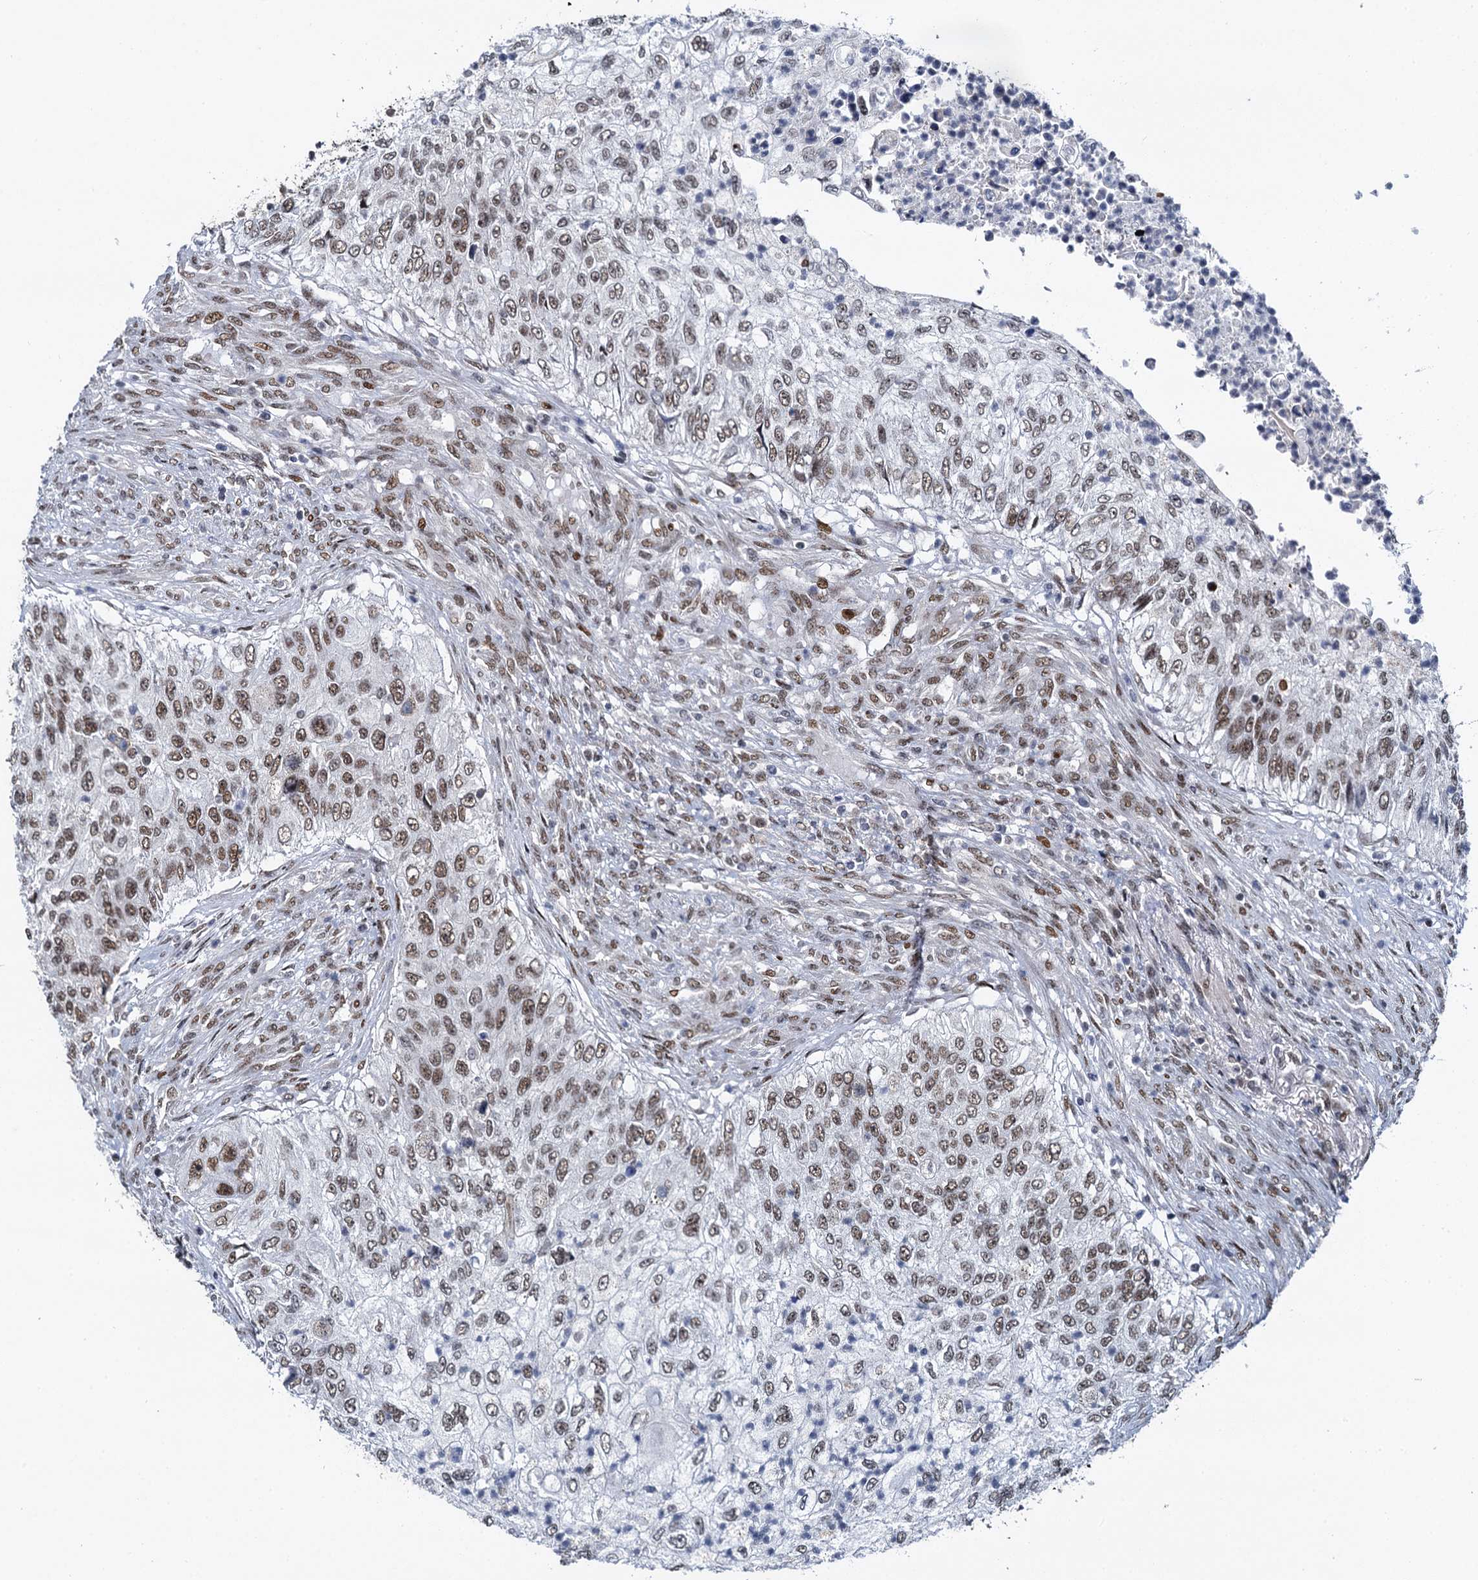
{"staining": {"intensity": "moderate", "quantity": "25%-75%", "location": "nuclear"}, "tissue": "urothelial cancer", "cell_type": "Tumor cells", "image_type": "cancer", "snomed": [{"axis": "morphology", "description": "Urothelial carcinoma, High grade"}, {"axis": "topography", "description": "Urinary bladder"}], "caption": "Immunohistochemical staining of high-grade urothelial carcinoma demonstrates medium levels of moderate nuclear protein expression in about 25%-75% of tumor cells.", "gene": "RUFY2", "patient": {"sex": "female", "age": 60}}